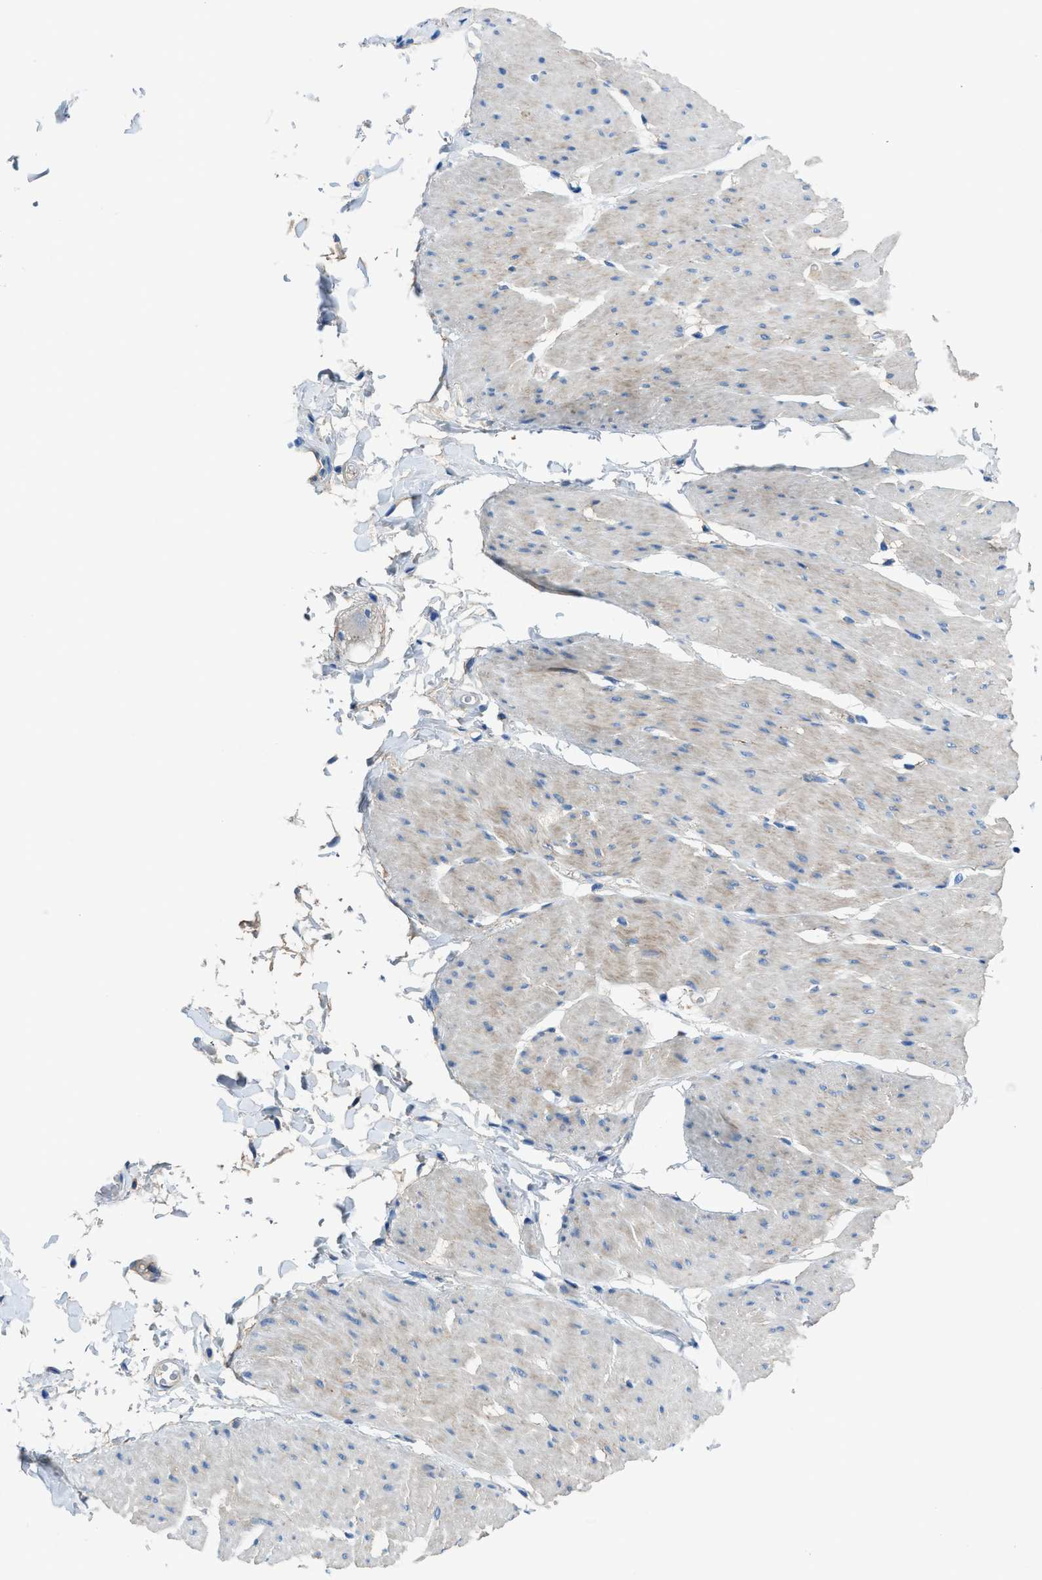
{"staining": {"intensity": "weak", "quantity": "25%-75%", "location": "cytoplasmic/membranous"}, "tissue": "smooth muscle", "cell_type": "Smooth muscle cells", "image_type": "normal", "snomed": [{"axis": "morphology", "description": "Normal tissue, NOS"}, {"axis": "topography", "description": "Smooth muscle"}, {"axis": "topography", "description": "Colon"}], "caption": "Smooth muscle stained with a brown dye displays weak cytoplasmic/membranous positive expression in about 25%-75% of smooth muscle cells.", "gene": "PTGFRN", "patient": {"sex": "male", "age": 67}}